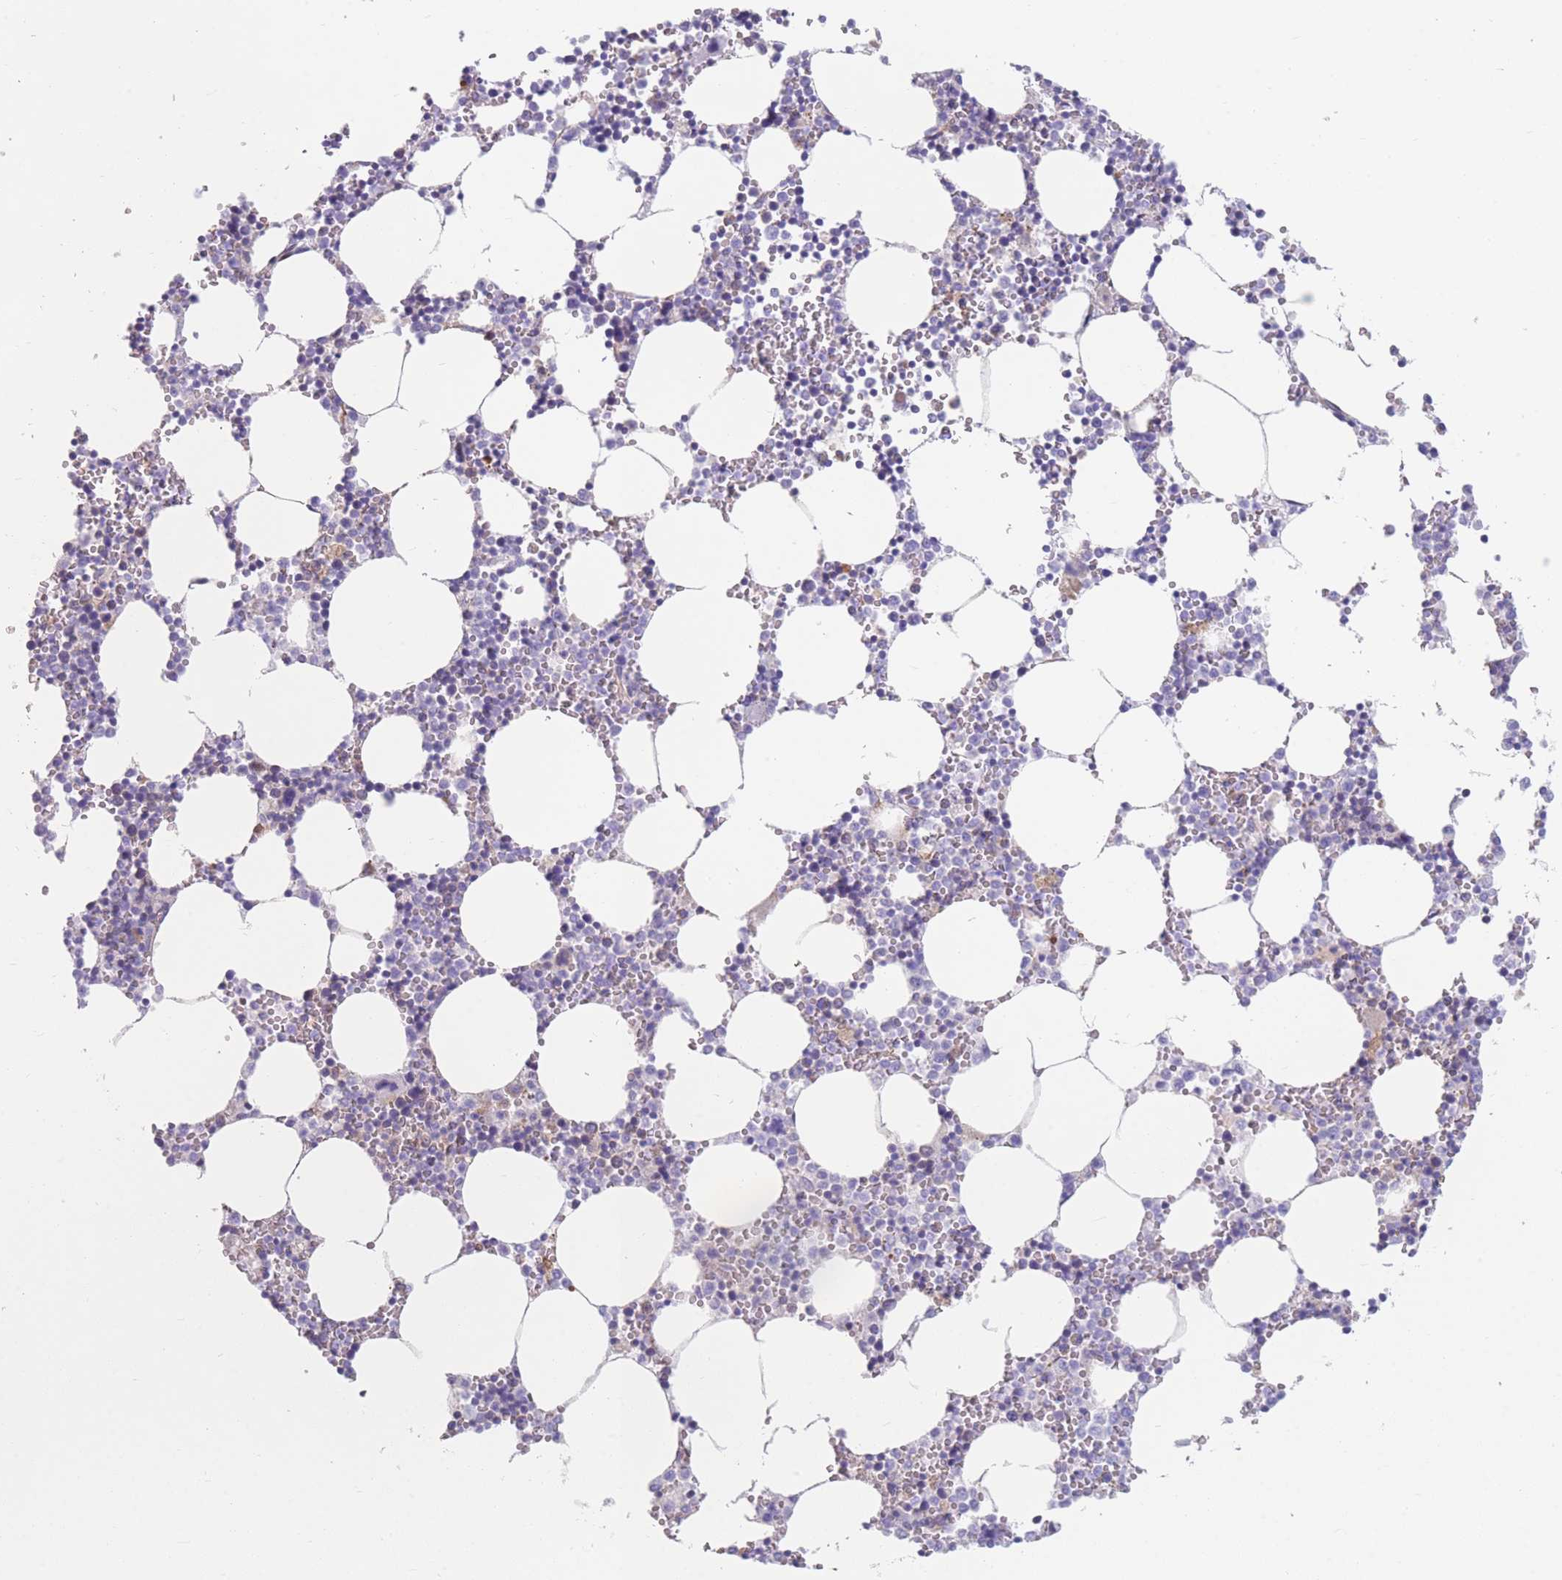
{"staining": {"intensity": "negative", "quantity": "none", "location": "none"}, "tissue": "bone marrow", "cell_type": "Hematopoietic cells", "image_type": "normal", "snomed": [{"axis": "morphology", "description": "Normal tissue, NOS"}, {"axis": "topography", "description": "Bone marrow"}], "caption": "This photomicrograph is of normal bone marrow stained with IHC to label a protein in brown with the nuclei are counter-stained blue. There is no positivity in hematopoietic cells. (Brightfield microscopy of DAB immunohistochemistry at high magnification).", "gene": "AK9", "patient": {"sex": "female", "age": 64}}